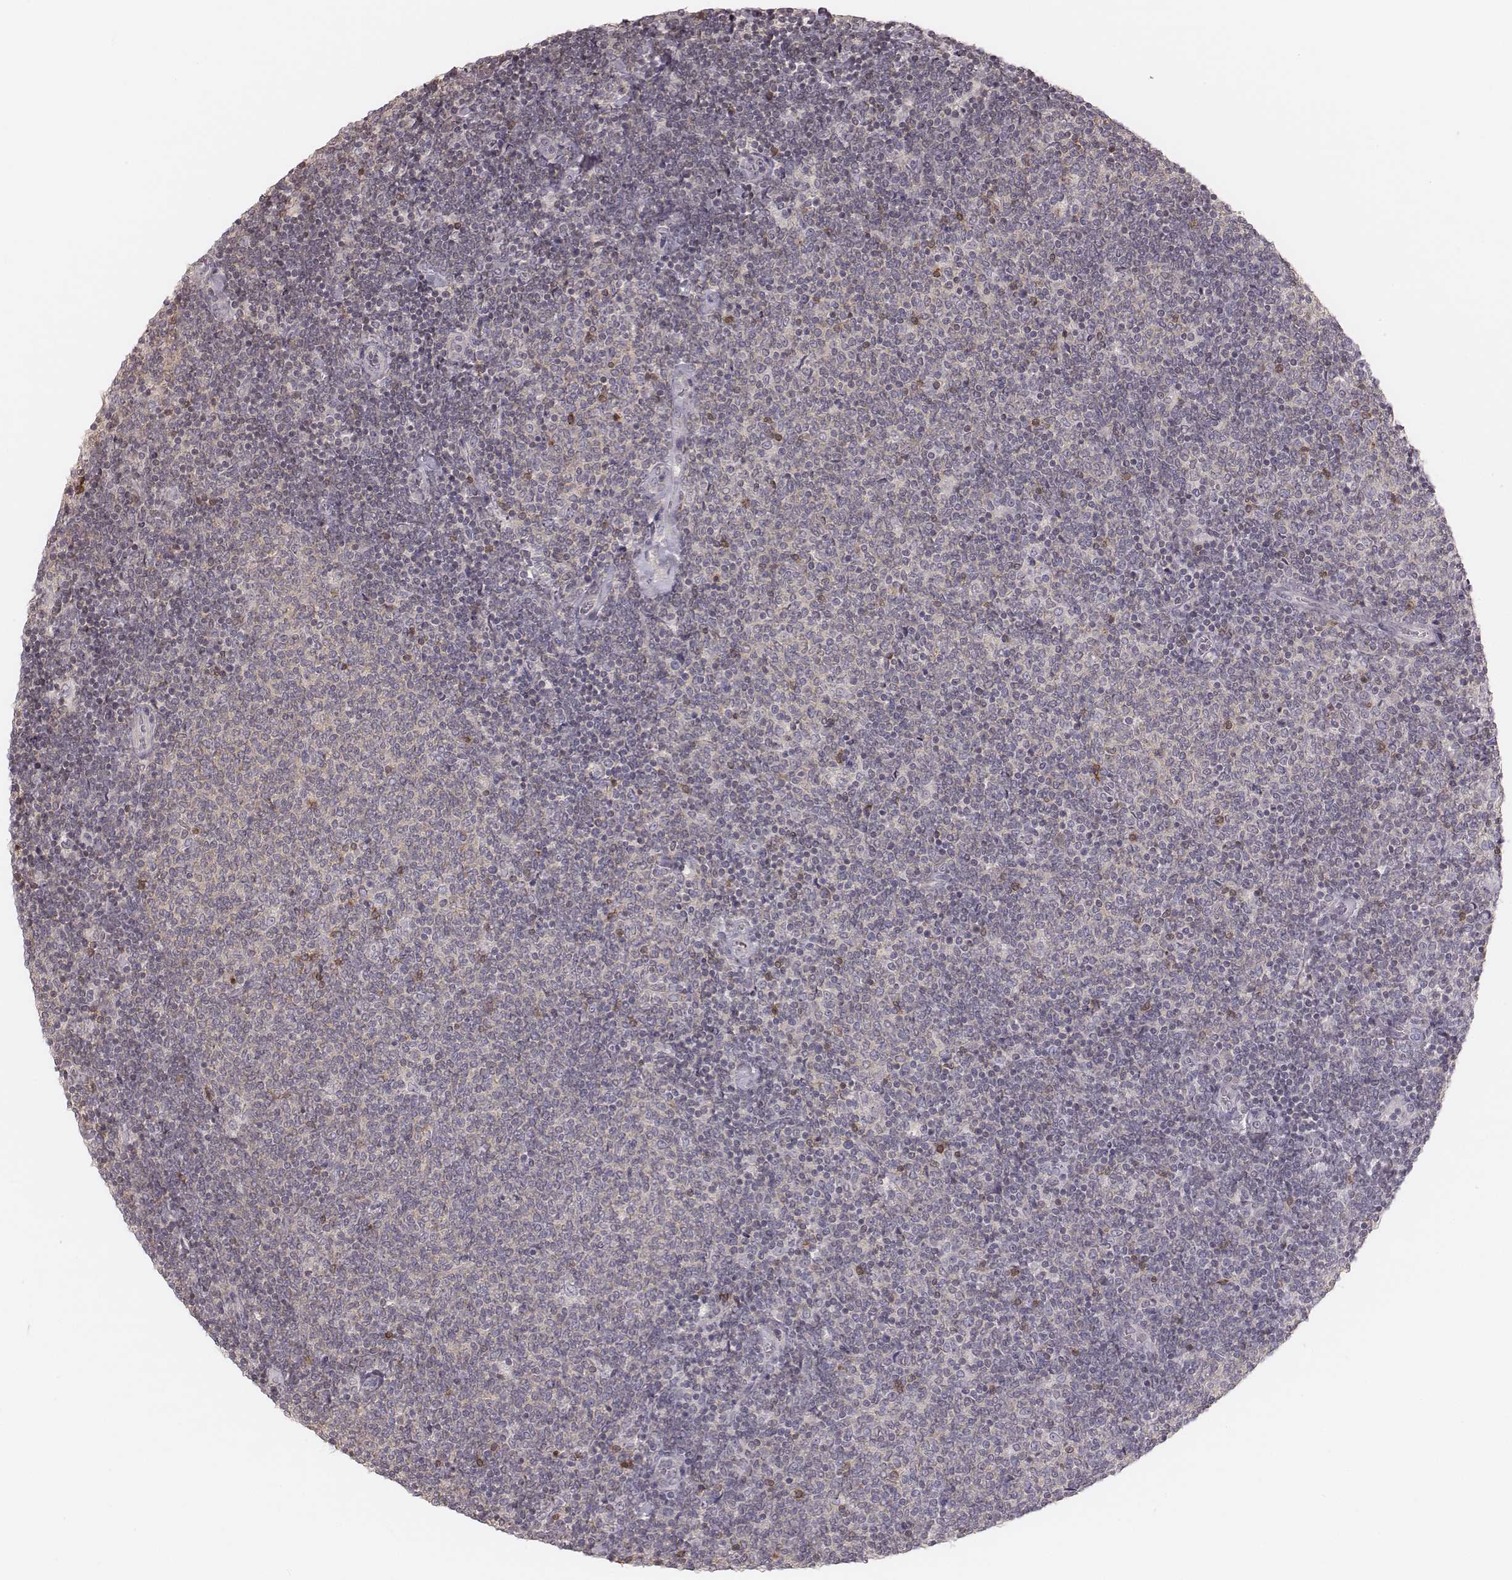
{"staining": {"intensity": "negative", "quantity": "none", "location": "none"}, "tissue": "lymphoma", "cell_type": "Tumor cells", "image_type": "cancer", "snomed": [{"axis": "morphology", "description": "Malignant lymphoma, non-Hodgkin's type, Low grade"}, {"axis": "topography", "description": "Lymph node"}], "caption": "Immunohistochemical staining of human malignant lymphoma, non-Hodgkin's type (low-grade) shows no significant staining in tumor cells.", "gene": "TDRD5", "patient": {"sex": "male", "age": 52}}